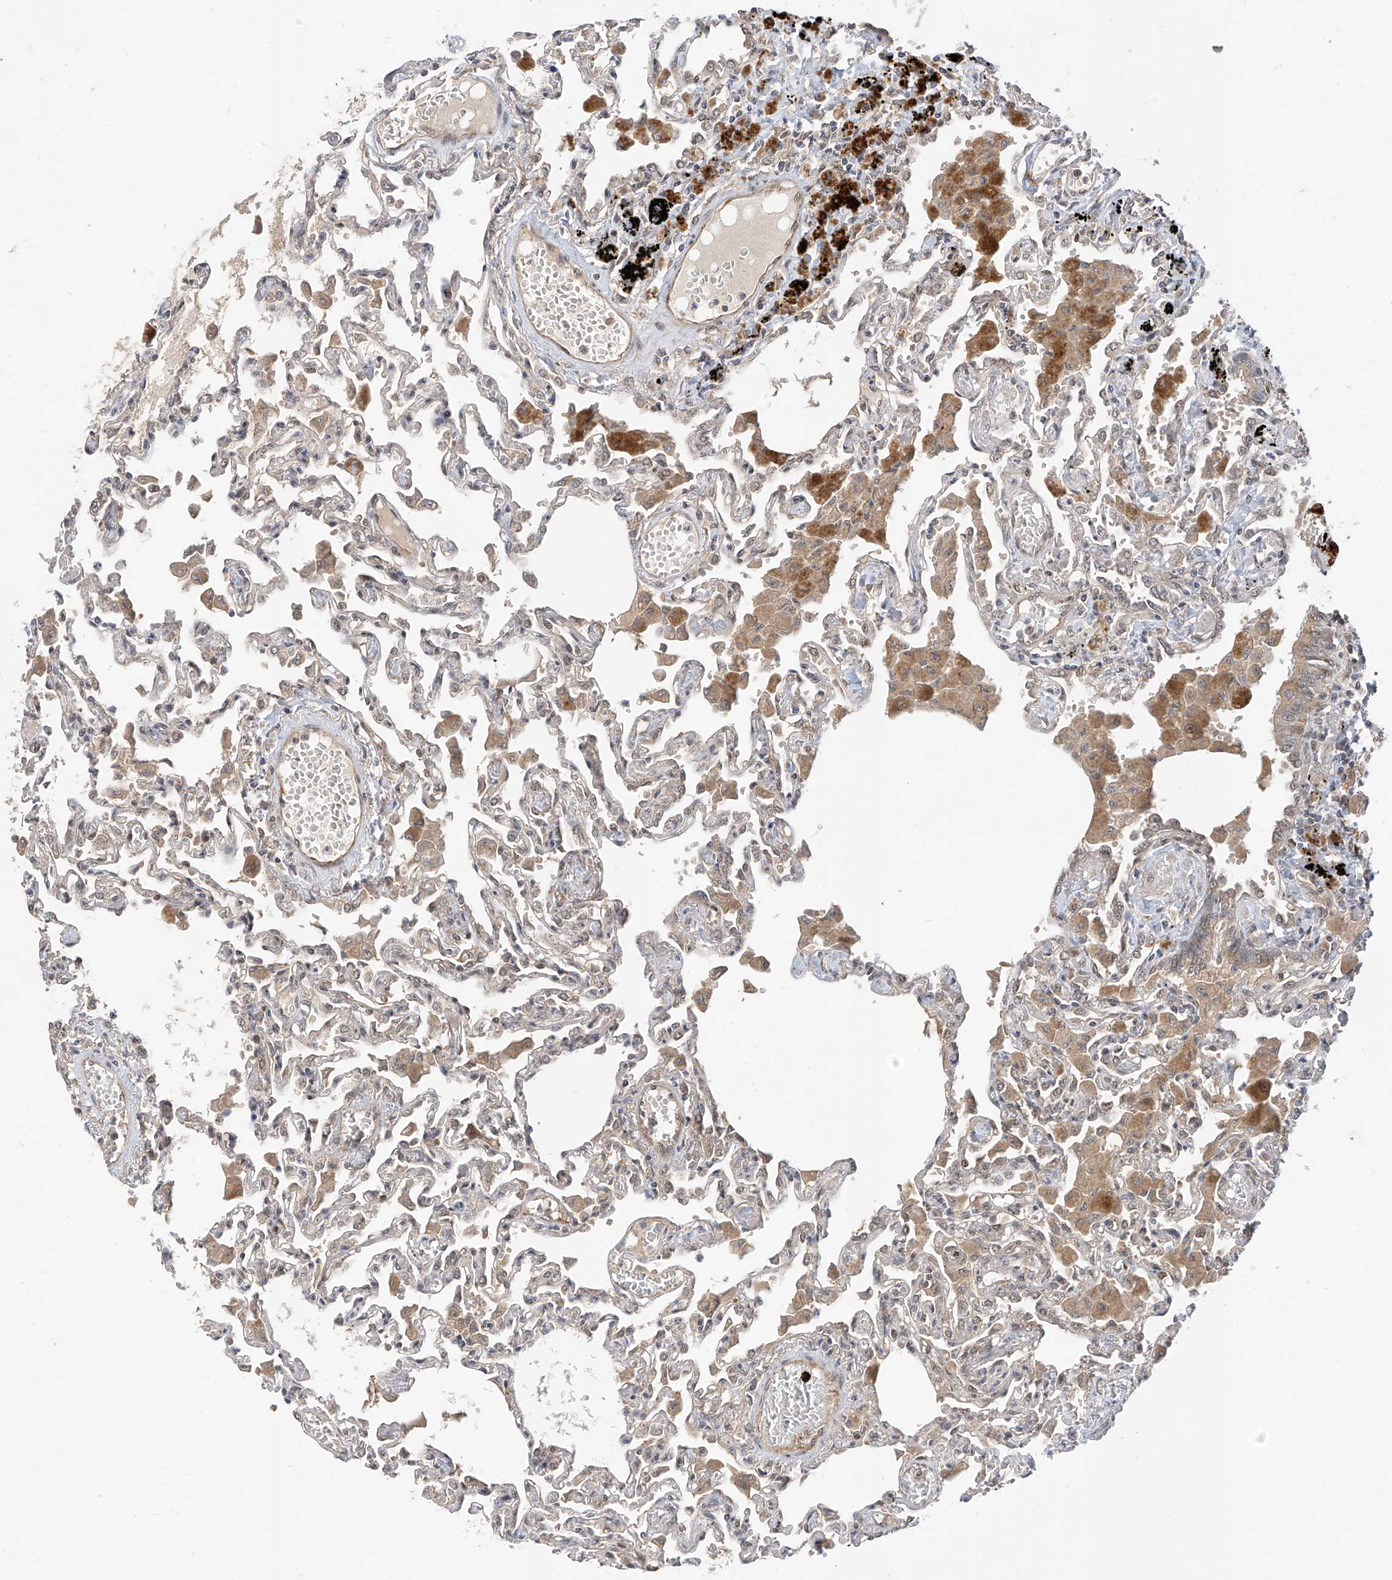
{"staining": {"intensity": "negative", "quantity": "none", "location": "none"}, "tissue": "lung", "cell_type": "Alveolar cells", "image_type": "normal", "snomed": [{"axis": "morphology", "description": "Normal tissue, NOS"}, {"axis": "topography", "description": "Bronchus"}, {"axis": "topography", "description": "Lung"}], "caption": "This photomicrograph is of normal lung stained with immunohistochemistry (IHC) to label a protein in brown with the nuclei are counter-stained blue. There is no expression in alveolar cells.", "gene": "MRTFA", "patient": {"sex": "female", "age": 49}}